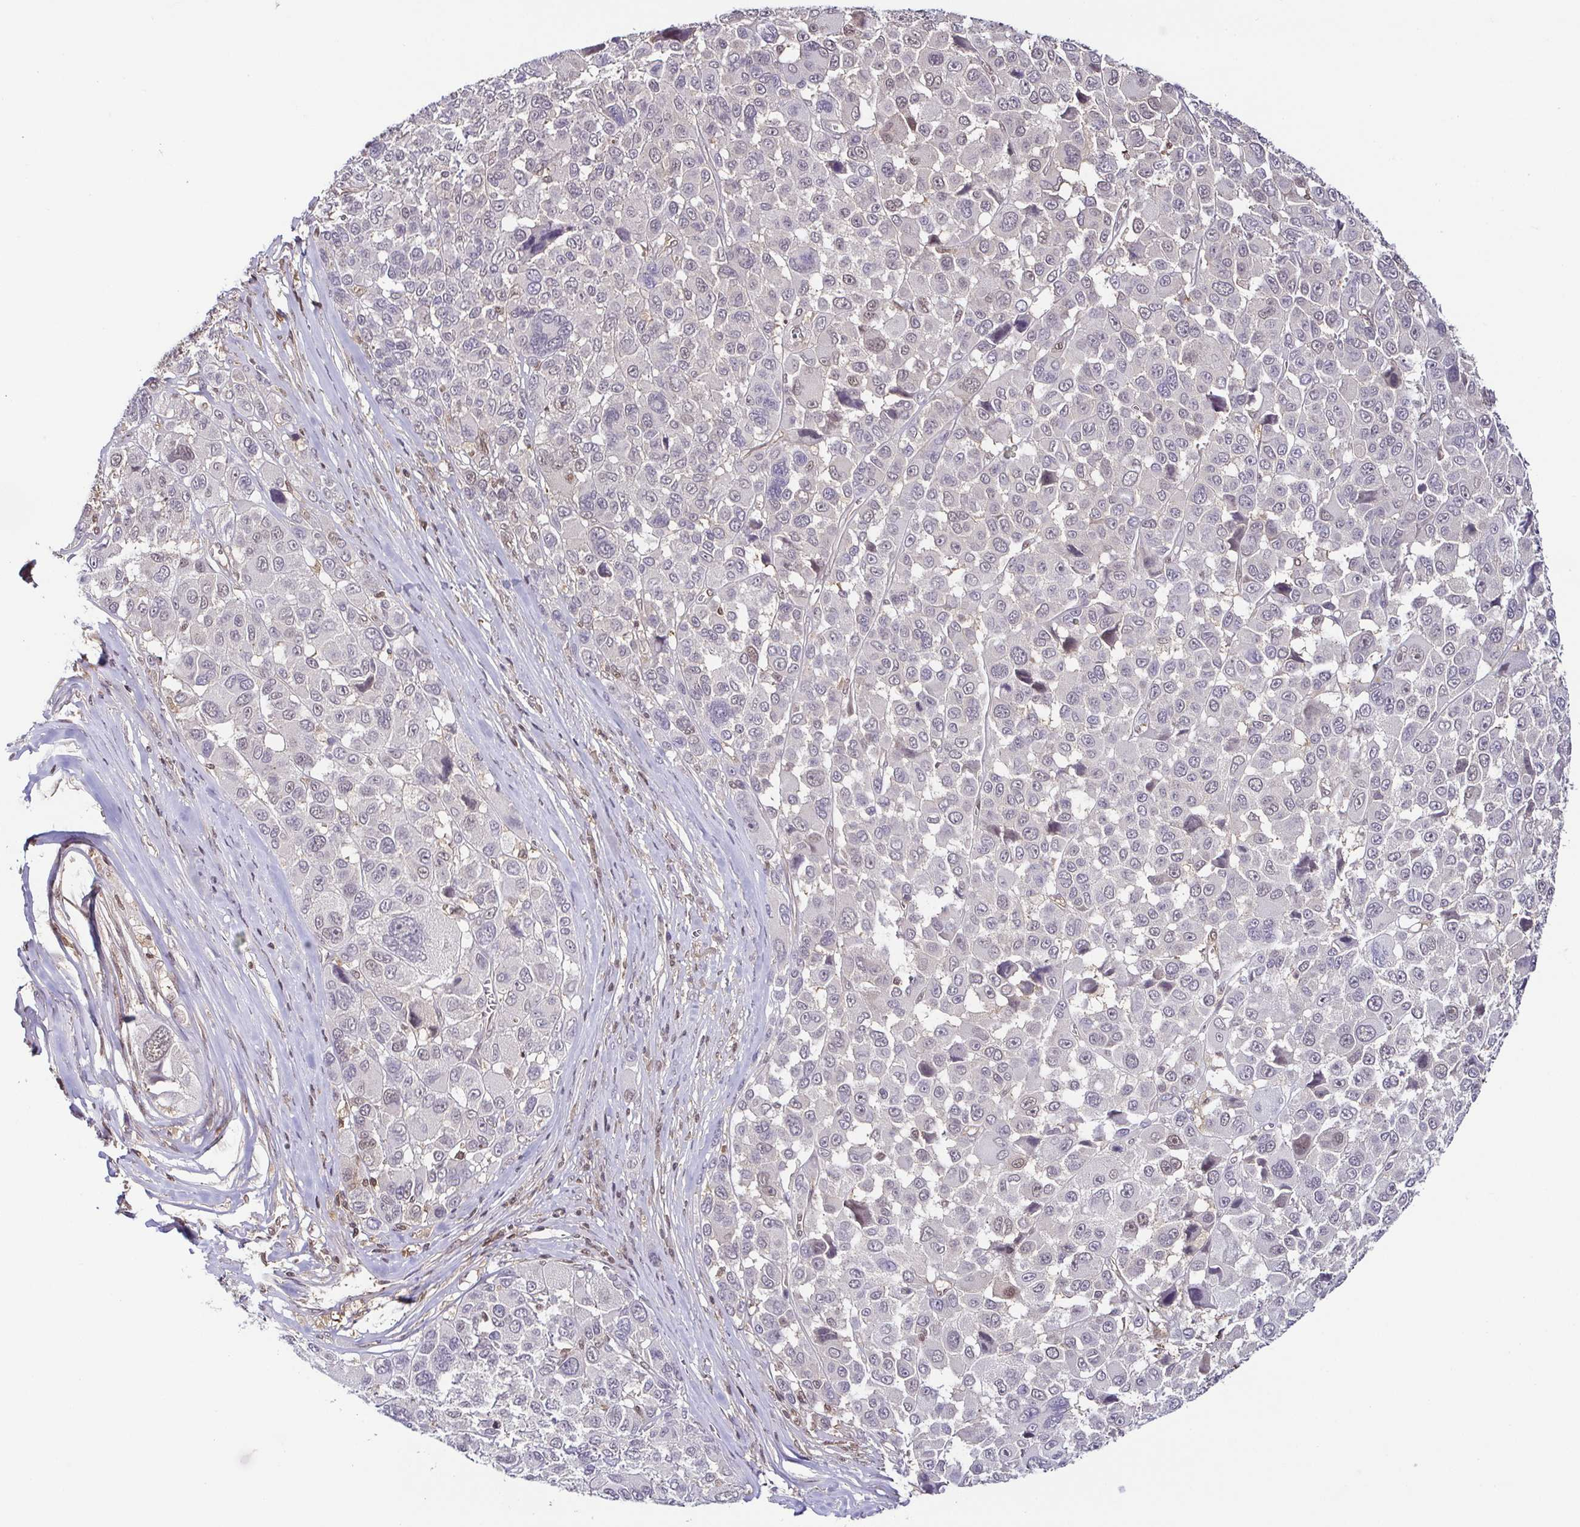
{"staining": {"intensity": "moderate", "quantity": "<25%", "location": "nuclear"}, "tissue": "melanoma", "cell_type": "Tumor cells", "image_type": "cancer", "snomed": [{"axis": "morphology", "description": "Malignant melanoma, NOS"}, {"axis": "topography", "description": "Skin"}], "caption": "Immunohistochemical staining of human melanoma shows low levels of moderate nuclear positivity in approximately <25% of tumor cells.", "gene": "PSMB9", "patient": {"sex": "female", "age": 66}}